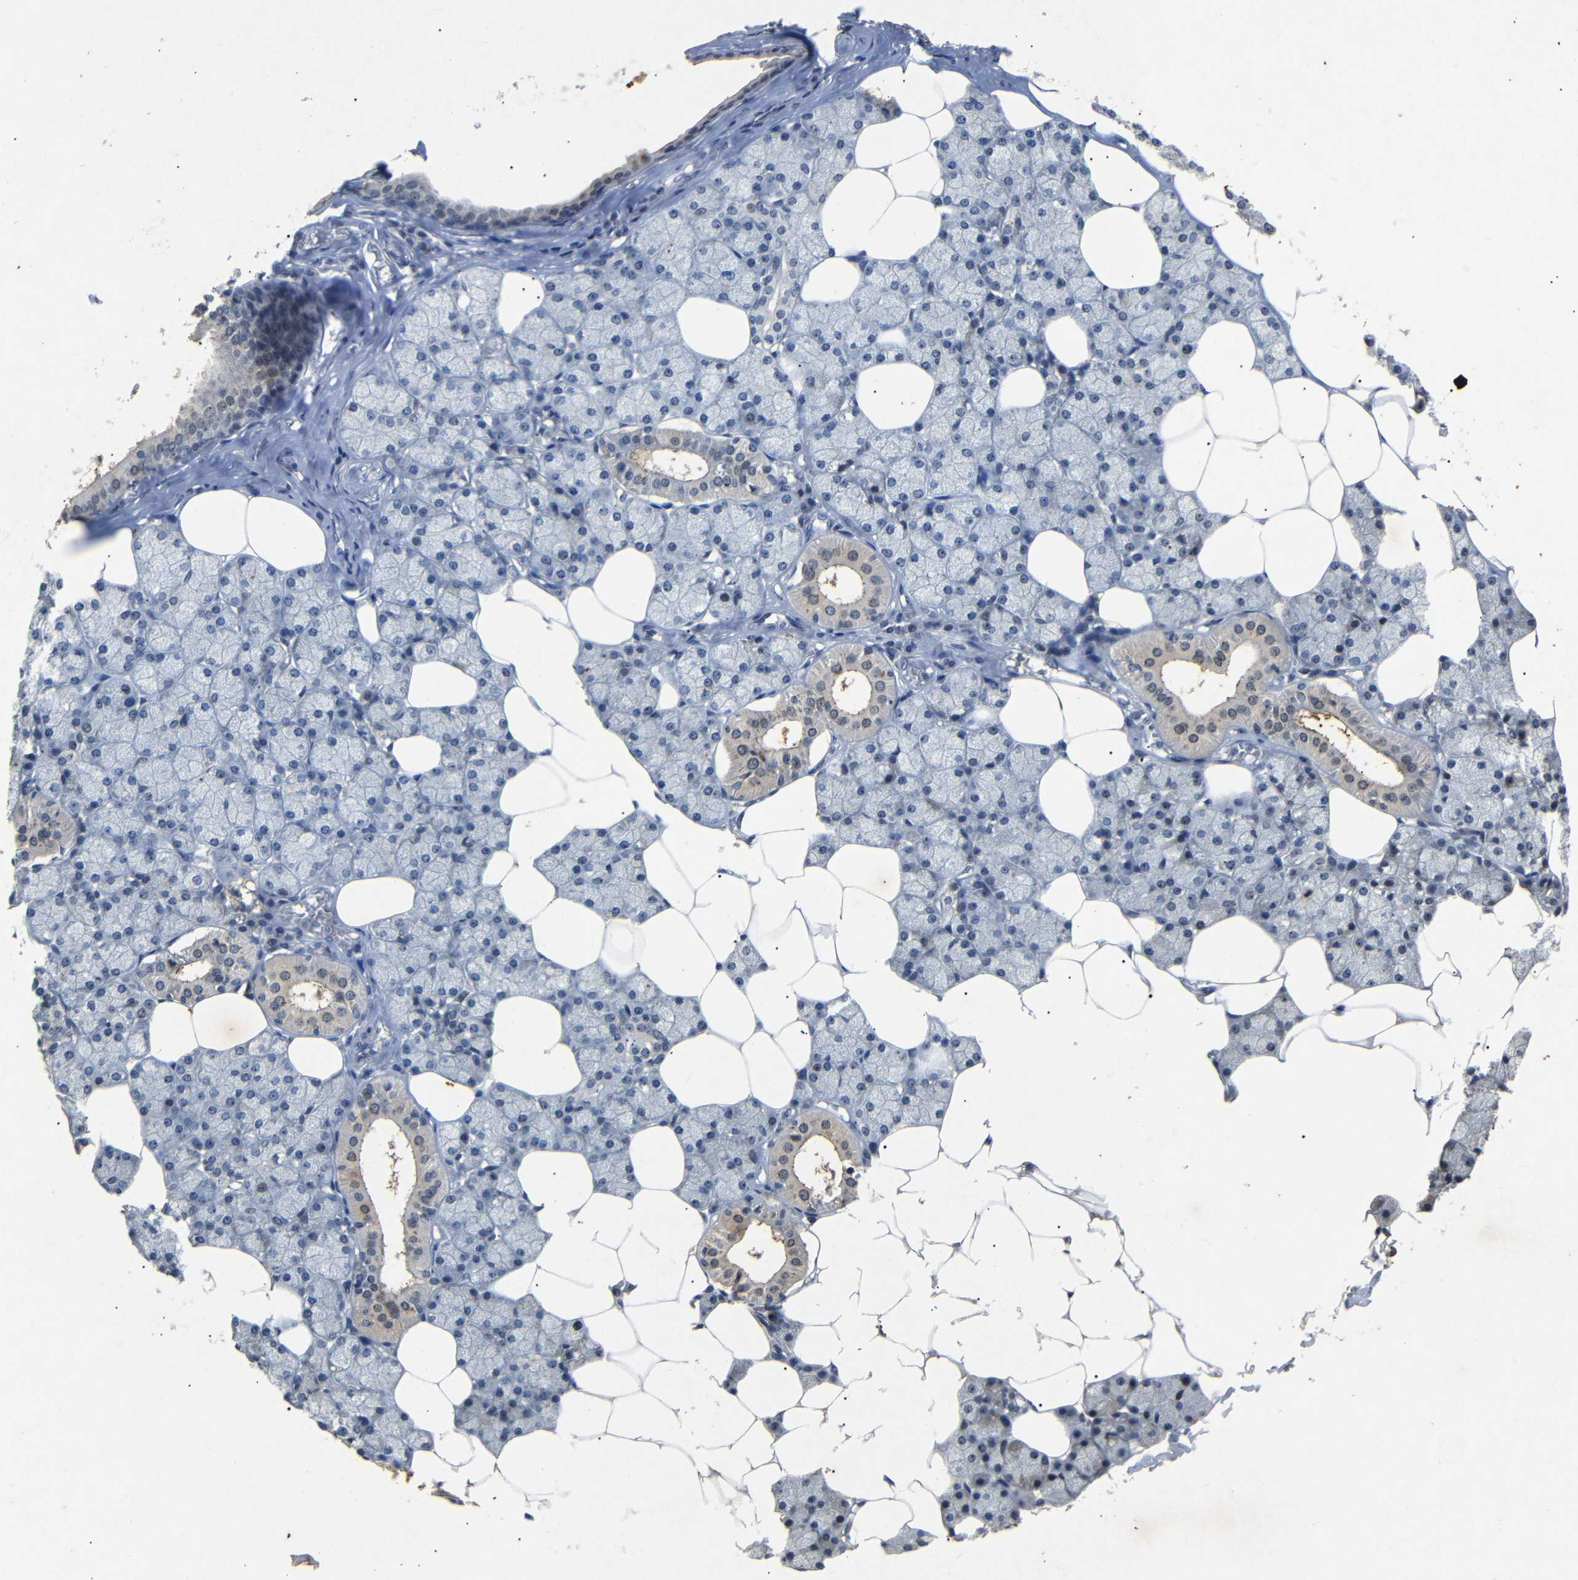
{"staining": {"intensity": "moderate", "quantity": "25%-75%", "location": "cytoplasmic/membranous,nuclear"}, "tissue": "salivary gland", "cell_type": "Glandular cells", "image_type": "normal", "snomed": [{"axis": "morphology", "description": "Normal tissue, NOS"}, {"axis": "topography", "description": "Salivary gland"}], "caption": "Protein staining of benign salivary gland displays moderate cytoplasmic/membranous,nuclear staining in about 25%-75% of glandular cells. The protein is shown in brown color, while the nuclei are stained blue.", "gene": "PARN", "patient": {"sex": "male", "age": 62}}